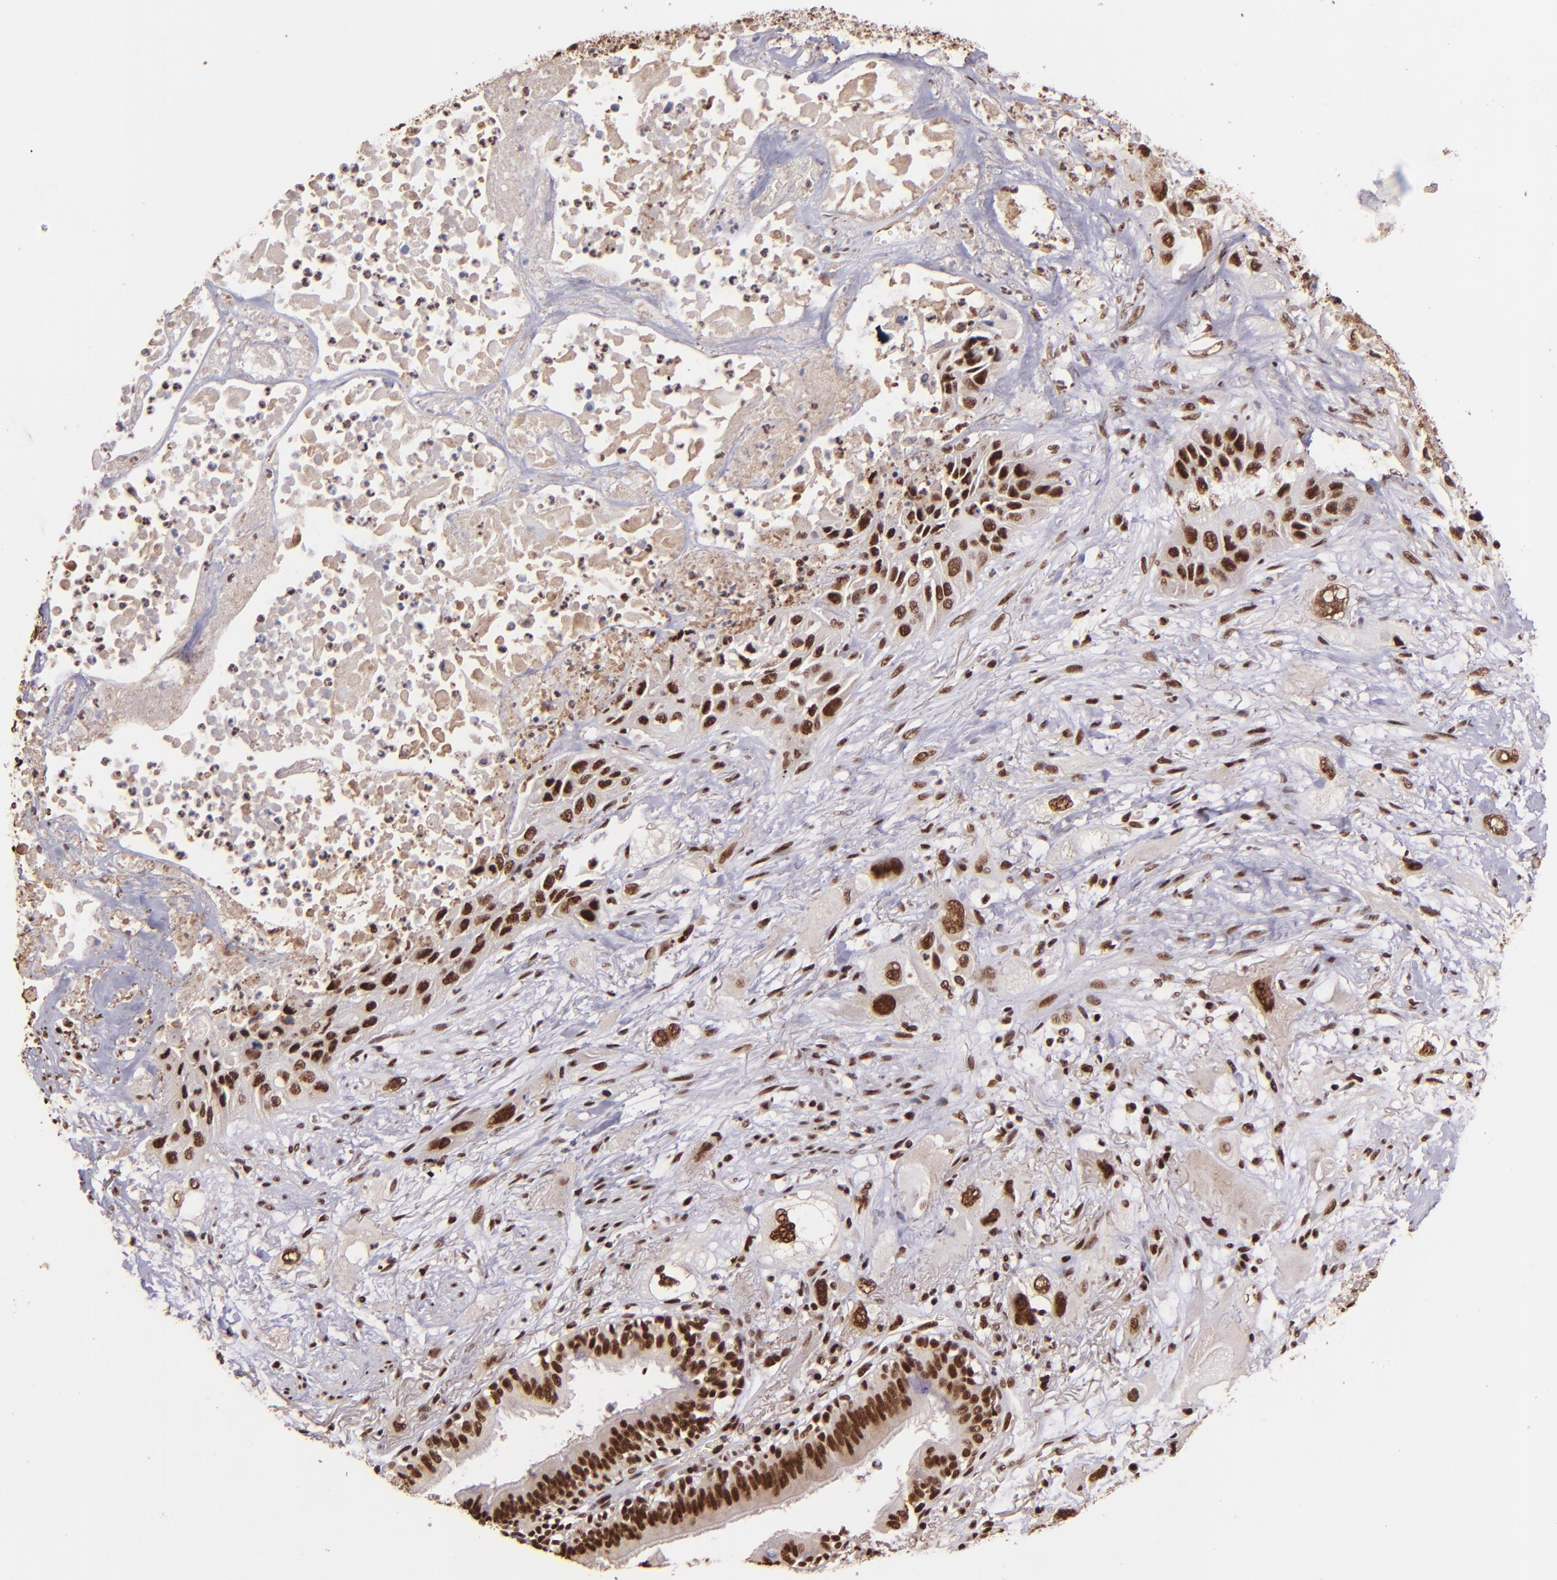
{"staining": {"intensity": "strong", "quantity": ">75%", "location": "nuclear"}, "tissue": "lung cancer", "cell_type": "Tumor cells", "image_type": "cancer", "snomed": [{"axis": "morphology", "description": "Squamous cell carcinoma, NOS"}, {"axis": "topography", "description": "Lung"}], "caption": "Lung squamous cell carcinoma tissue reveals strong nuclear positivity in about >75% of tumor cells, visualized by immunohistochemistry. The protein is shown in brown color, while the nuclei are stained blue.", "gene": "PQBP1", "patient": {"sex": "female", "age": 76}}